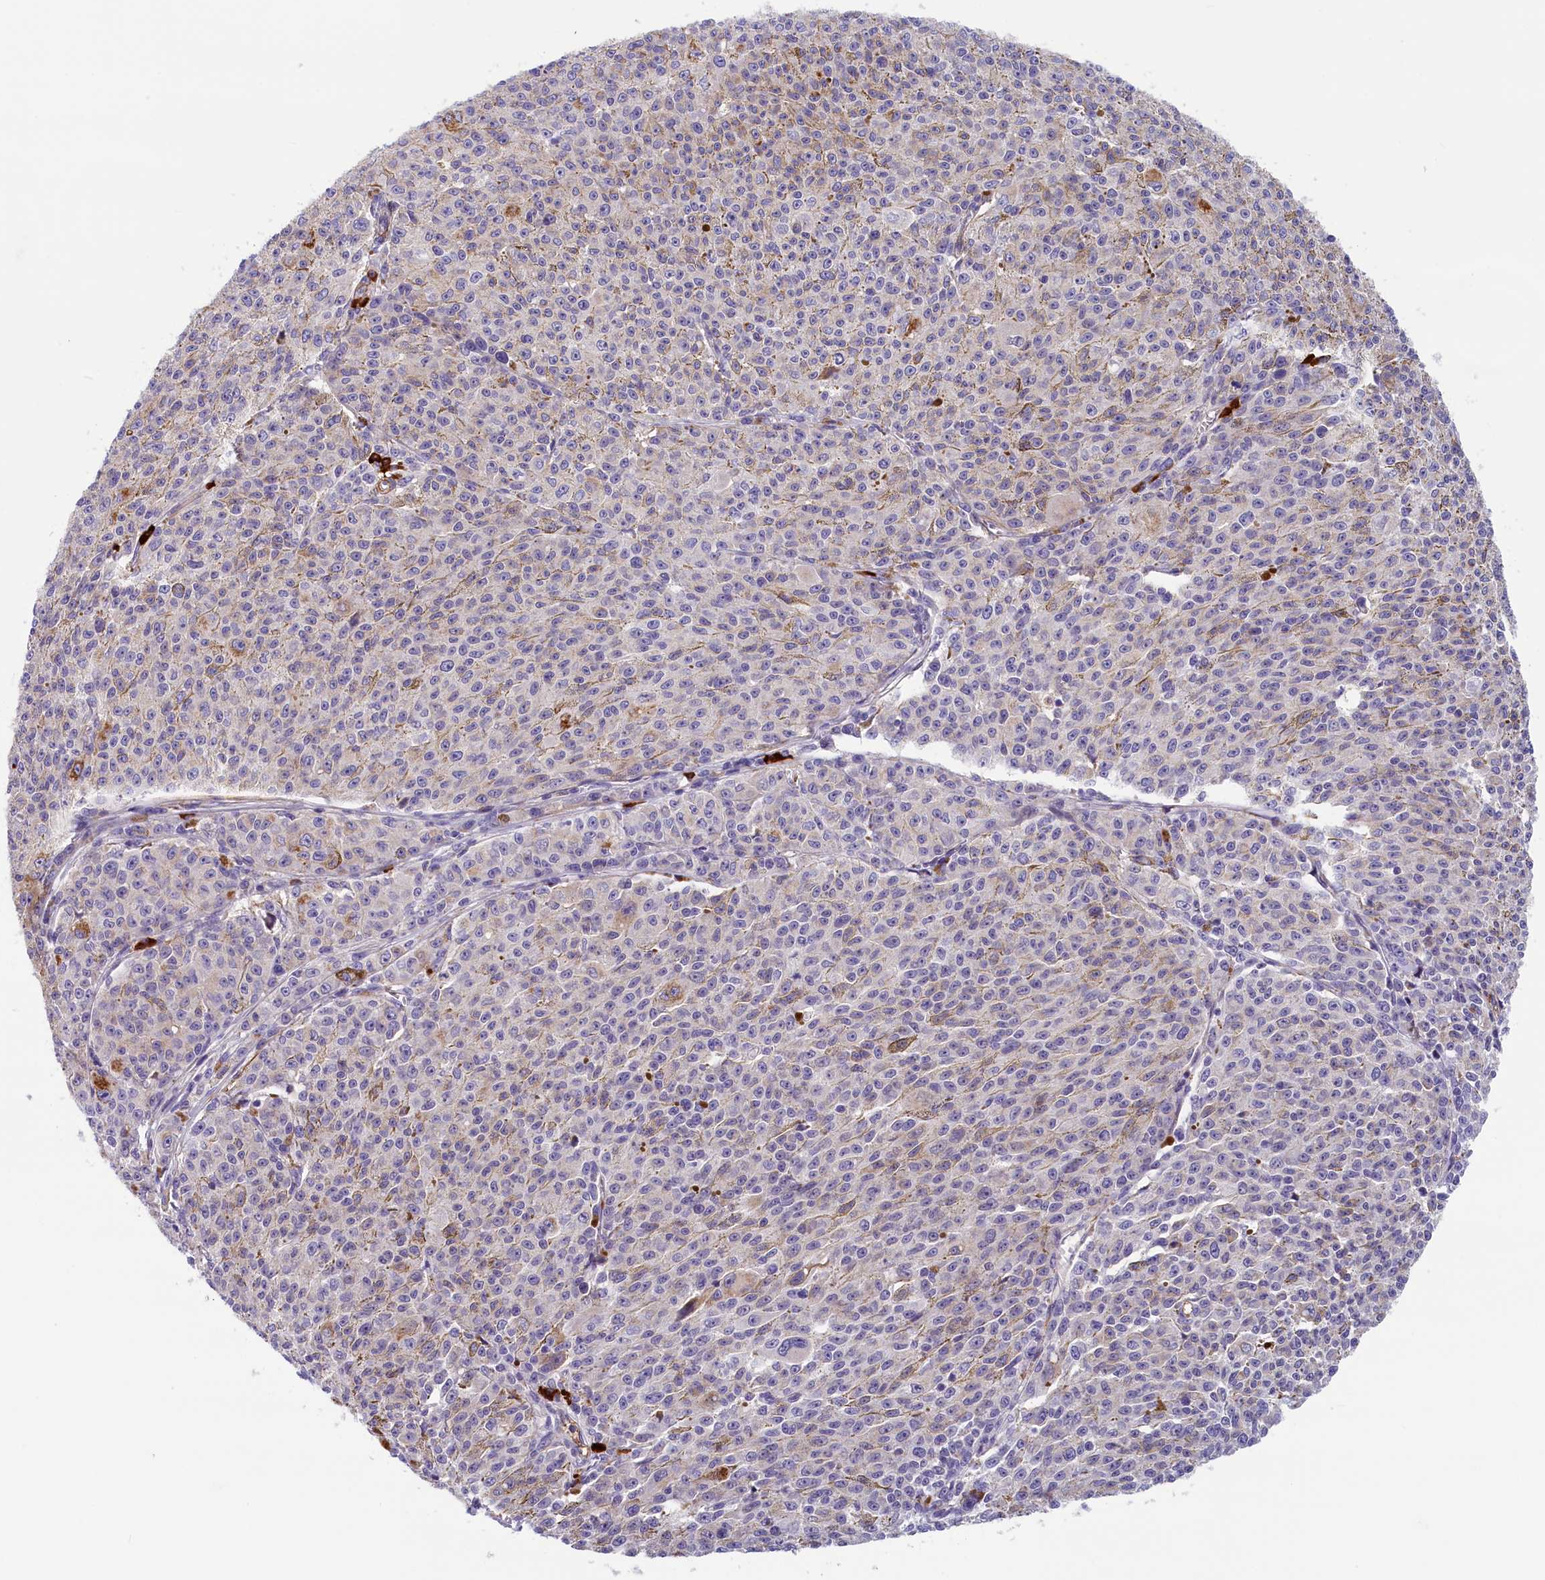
{"staining": {"intensity": "negative", "quantity": "none", "location": "none"}, "tissue": "melanoma", "cell_type": "Tumor cells", "image_type": "cancer", "snomed": [{"axis": "morphology", "description": "Malignant melanoma, NOS"}, {"axis": "topography", "description": "Skin"}], "caption": "IHC photomicrograph of human malignant melanoma stained for a protein (brown), which displays no staining in tumor cells. (Stains: DAB (3,3'-diaminobenzidine) immunohistochemistry (IHC) with hematoxylin counter stain, Microscopy: brightfield microscopy at high magnification).", "gene": "BCL2L13", "patient": {"sex": "female", "age": 52}}